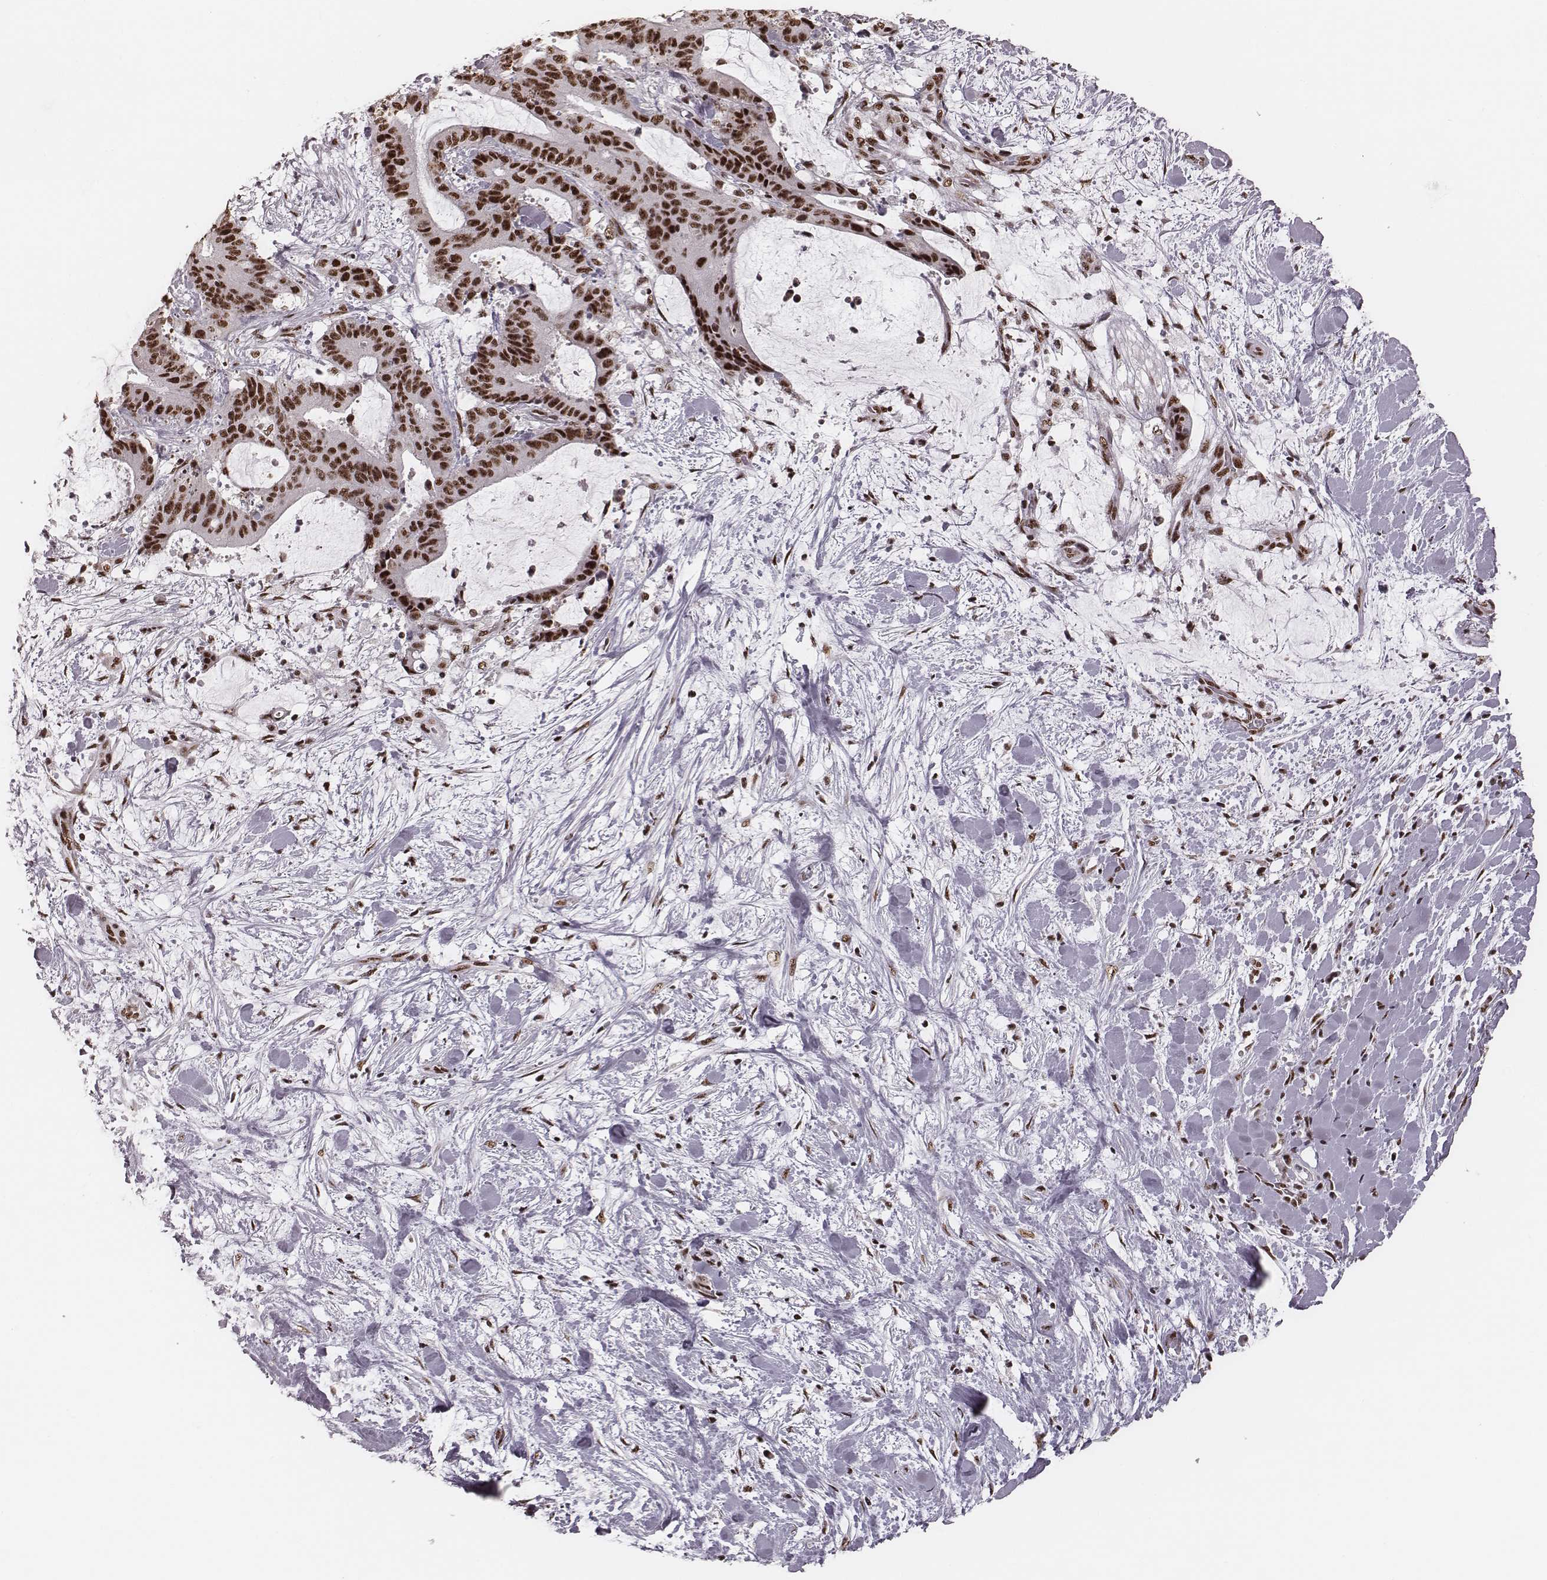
{"staining": {"intensity": "strong", "quantity": ">75%", "location": "nuclear"}, "tissue": "liver cancer", "cell_type": "Tumor cells", "image_type": "cancer", "snomed": [{"axis": "morphology", "description": "Cholangiocarcinoma"}, {"axis": "topography", "description": "Liver"}], "caption": "IHC histopathology image of neoplastic tissue: human liver cancer stained using IHC demonstrates high levels of strong protein expression localized specifically in the nuclear of tumor cells, appearing as a nuclear brown color.", "gene": "LUC7L", "patient": {"sex": "female", "age": 73}}